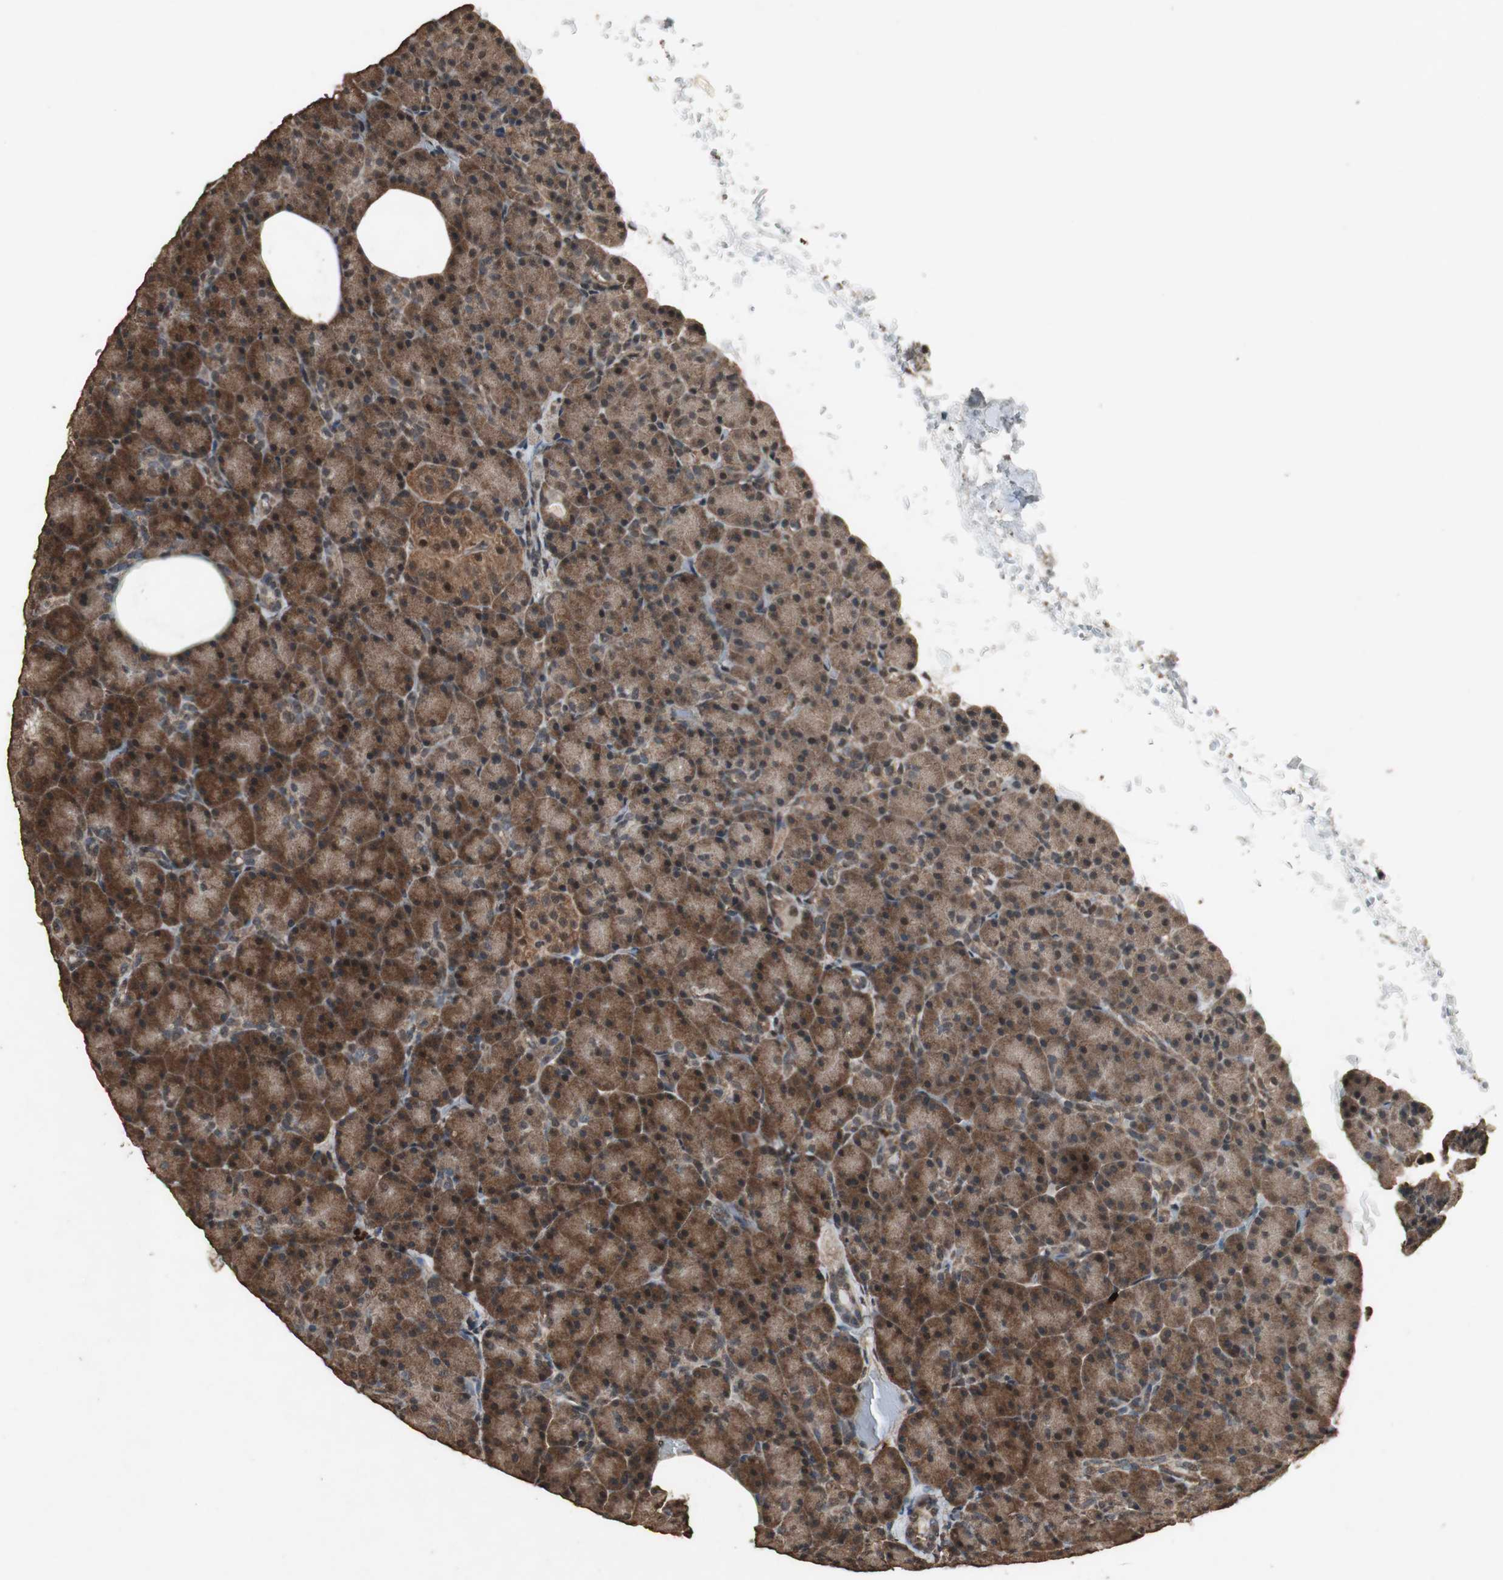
{"staining": {"intensity": "strong", "quantity": ">75%", "location": "cytoplasmic/membranous"}, "tissue": "pancreas", "cell_type": "Exocrine glandular cells", "image_type": "normal", "snomed": [{"axis": "morphology", "description": "Normal tissue, NOS"}, {"axis": "topography", "description": "Pancreas"}], "caption": "Protein staining of unremarkable pancreas exhibits strong cytoplasmic/membranous positivity in about >75% of exocrine glandular cells. (Stains: DAB (3,3'-diaminobenzidine) in brown, nuclei in blue, Microscopy: brightfield microscopy at high magnification).", "gene": "PPP1R13B", "patient": {"sex": "female", "age": 43}}